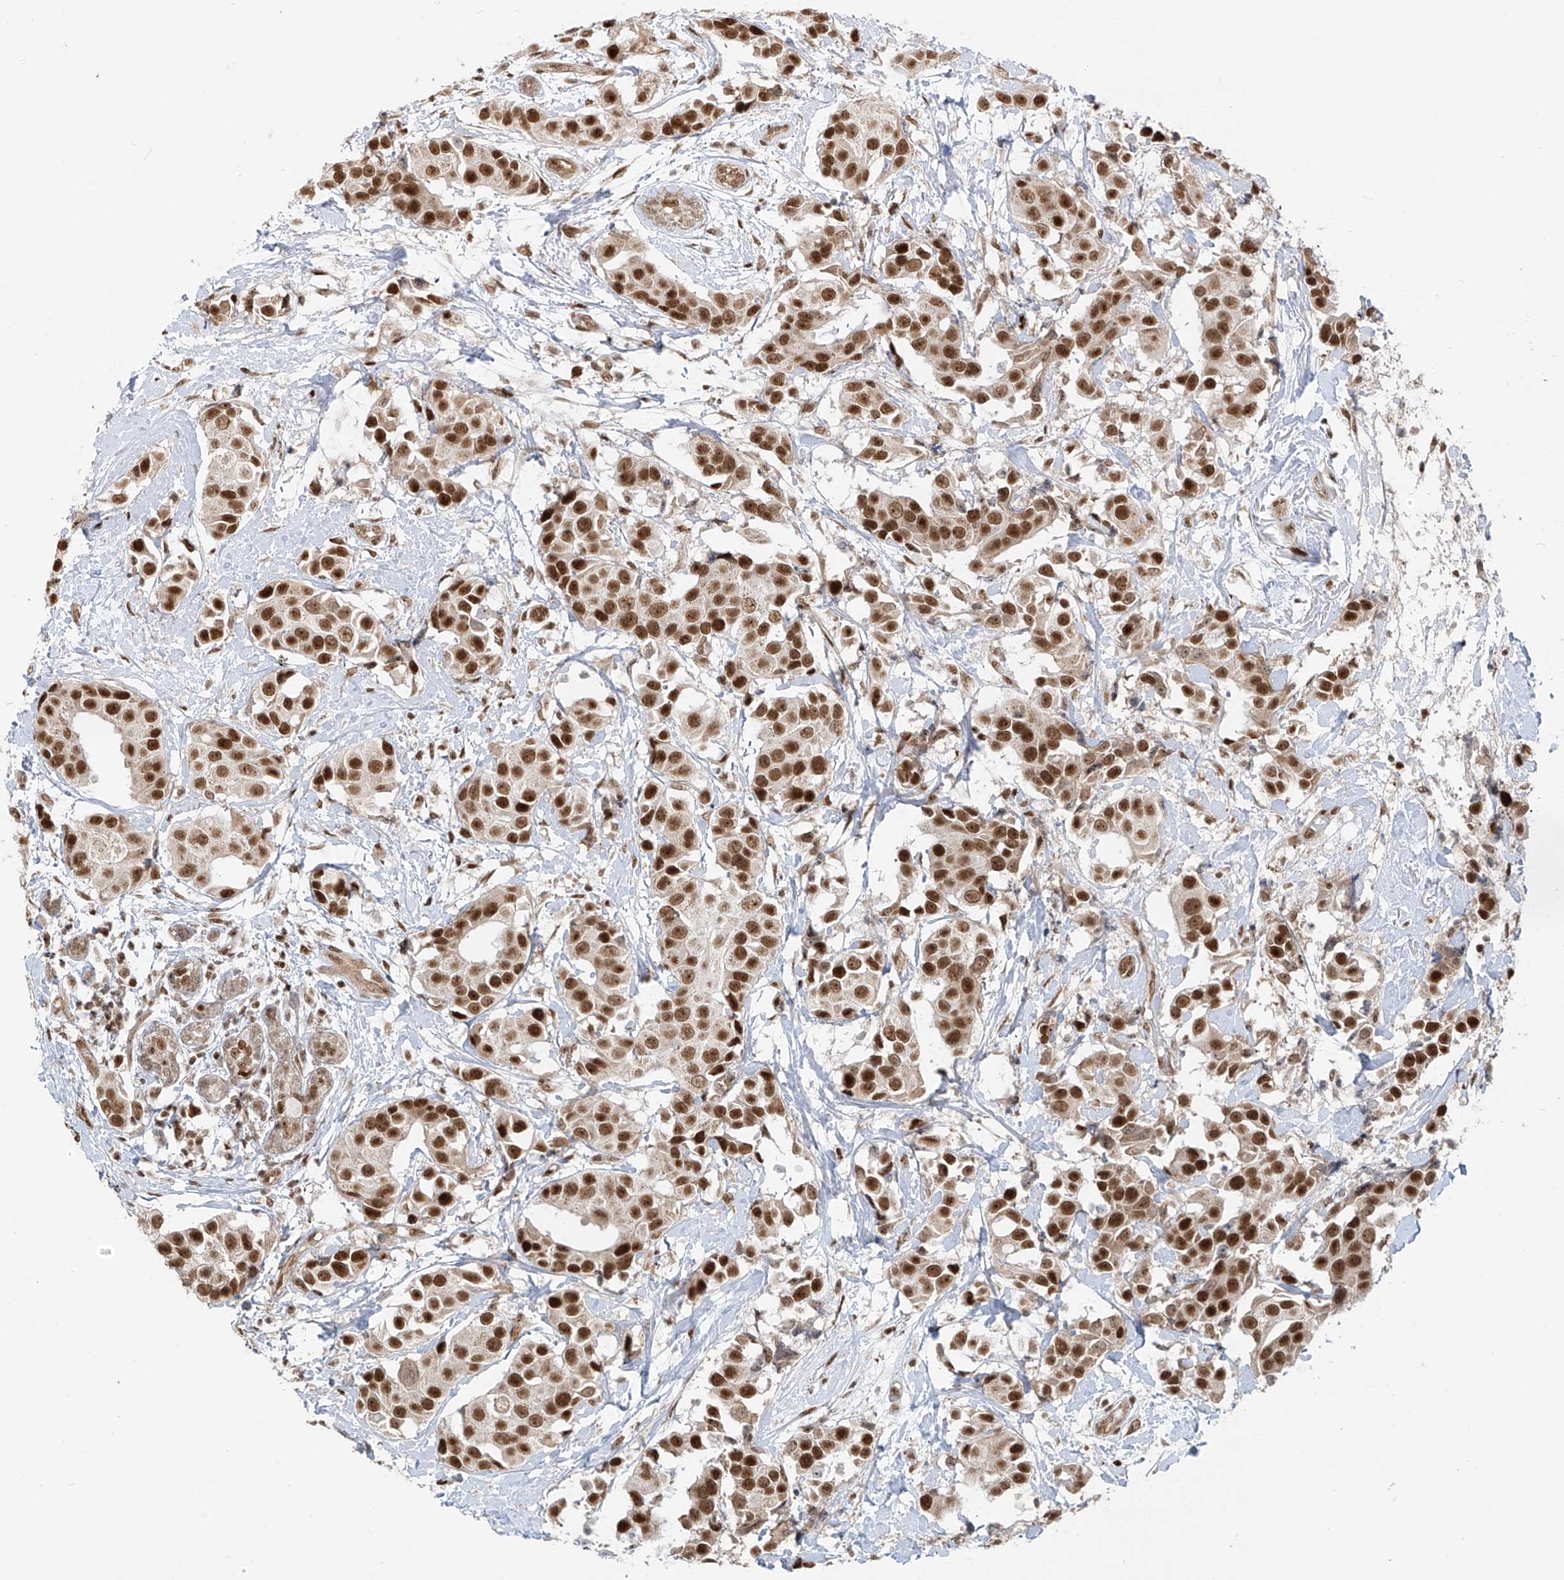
{"staining": {"intensity": "strong", "quantity": ">75%", "location": "nuclear"}, "tissue": "breast cancer", "cell_type": "Tumor cells", "image_type": "cancer", "snomed": [{"axis": "morphology", "description": "Normal tissue, NOS"}, {"axis": "morphology", "description": "Duct carcinoma"}, {"axis": "topography", "description": "Breast"}], "caption": "Immunohistochemical staining of human breast invasive ductal carcinoma demonstrates strong nuclear protein expression in approximately >75% of tumor cells.", "gene": "ARHGEF3", "patient": {"sex": "female", "age": 39}}